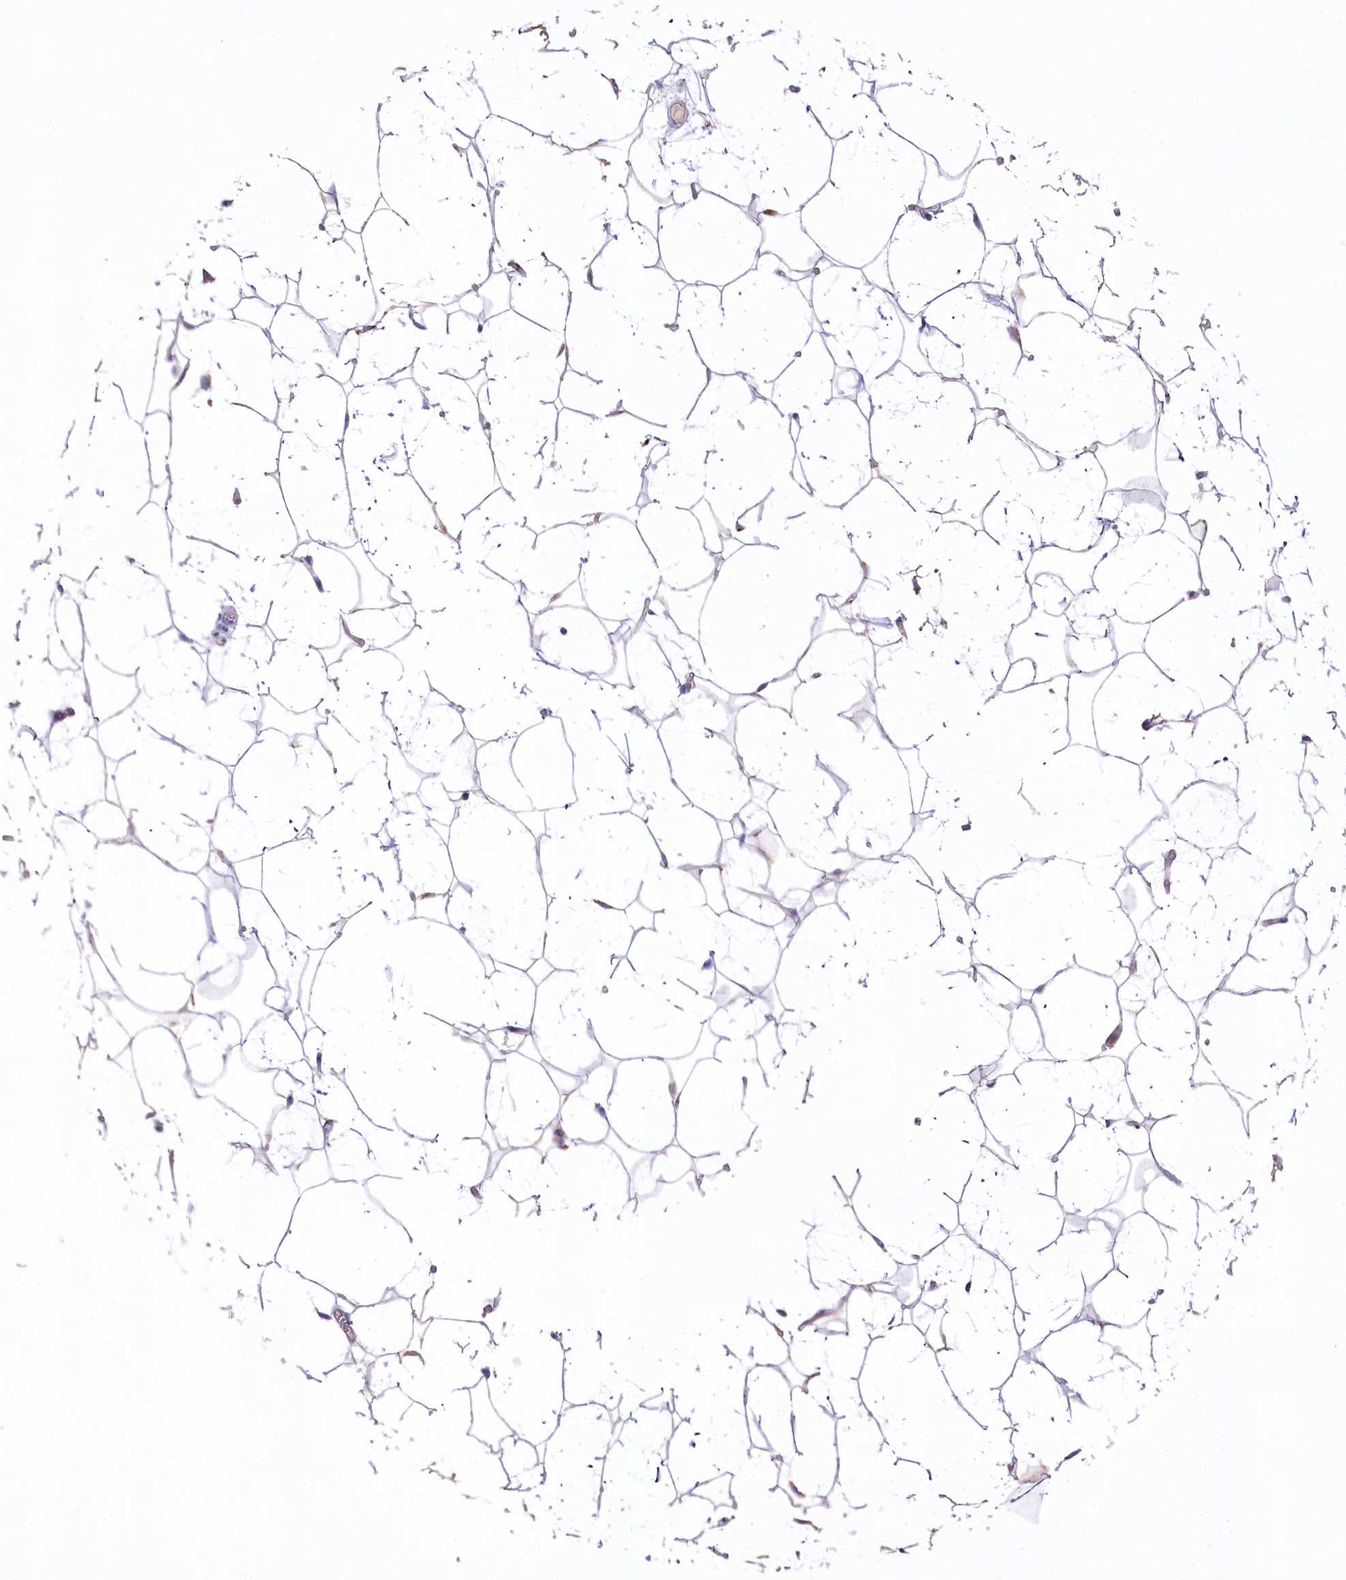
{"staining": {"intensity": "negative", "quantity": "none", "location": "none"}, "tissue": "adipose tissue", "cell_type": "Adipocytes", "image_type": "normal", "snomed": [{"axis": "morphology", "description": "Normal tissue, NOS"}, {"axis": "topography", "description": "Breast"}], "caption": "Protein analysis of unremarkable adipose tissue displays no significant positivity in adipocytes.", "gene": "SLC6A11", "patient": {"sex": "female", "age": 26}}